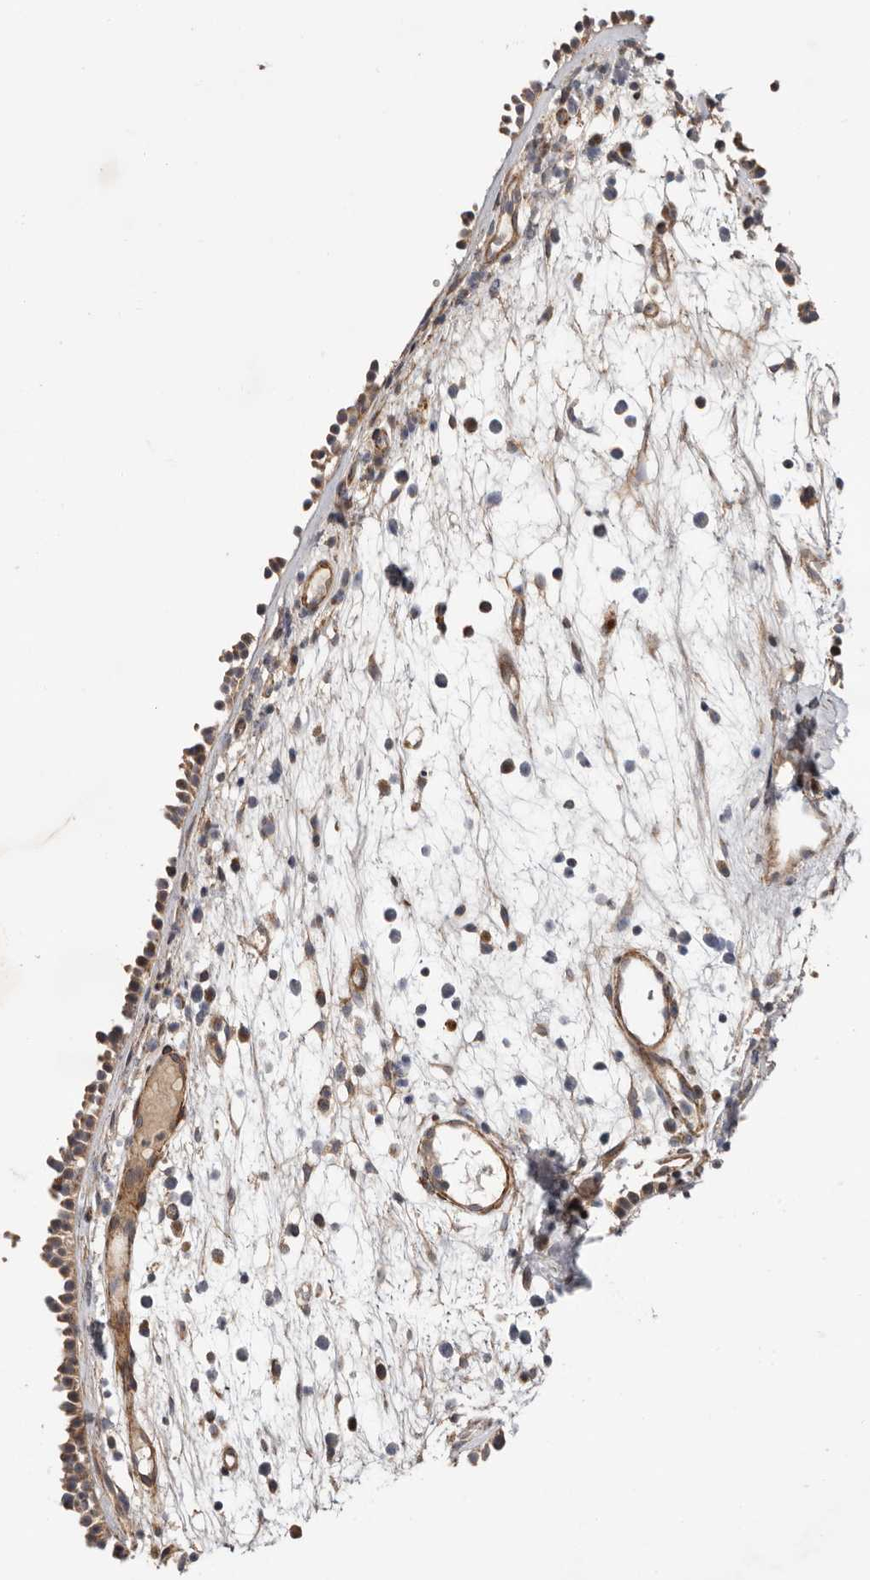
{"staining": {"intensity": "moderate", "quantity": ">75%", "location": "cytoplasmic/membranous"}, "tissue": "nasopharynx", "cell_type": "Respiratory epithelial cells", "image_type": "normal", "snomed": [{"axis": "morphology", "description": "Normal tissue, NOS"}, {"axis": "morphology", "description": "Inflammation, NOS"}, {"axis": "morphology", "description": "Malignant melanoma, Metastatic site"}, {"axis": "topography", "description": "Nasopharynx"}], "caption": "This histopathology image displays unremarkable nasopharynx stained with immunohistochemistry (IHC) to label a protein in brown. The cytoplasmic/membranous of respiratory epithelial cells show moderate positivity for the protein. Nuclei are counter-stained blue.", "gene": "PROKR1", "patient": {"sex": "male", "age": 70}}